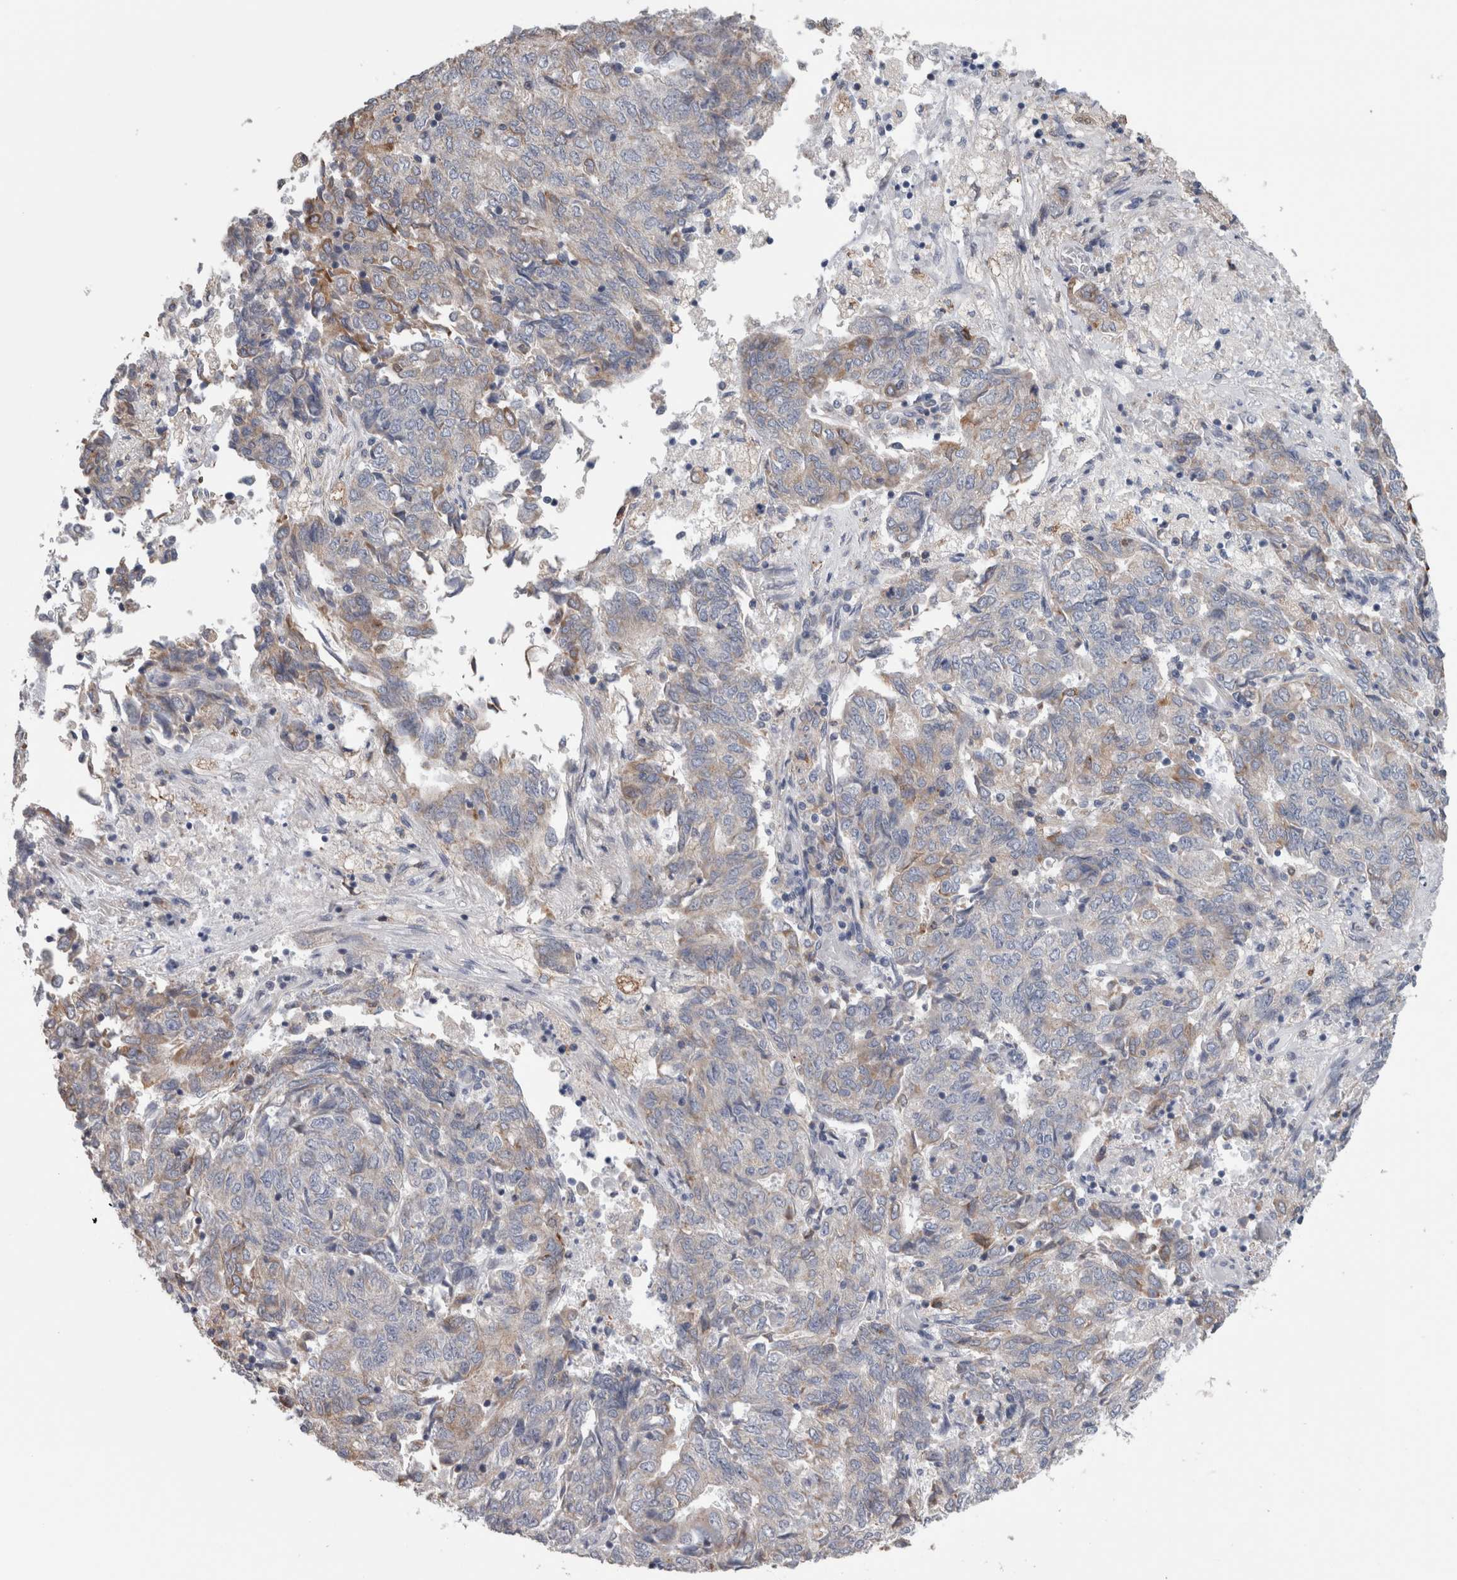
{"staining": {"intensity": "weak", "quantity": "<25%", "location": "cytoplasmic/membranous"}, "tissue": "endometrial cancer", "cell_type": "Tumor cells", "image_type": "cancer", "snomed": [{"axis": "morphology", "description": "Adenocarcinoma, NOS"}, {"axis": "topography", "description": "Endometrium"}], "caption": "This image is of adenocarcinoma (endometrial) stained with immunohistochemistry (IHC) to label a protein in brown with the nuclei are counter-stained blue. There is no expression in tumor cells. (DAB (3,3'-diaminobenzidine) IHC, high magnification).", "gene": "GDAP1", "patient": {"sex": "female", "age": 80}}